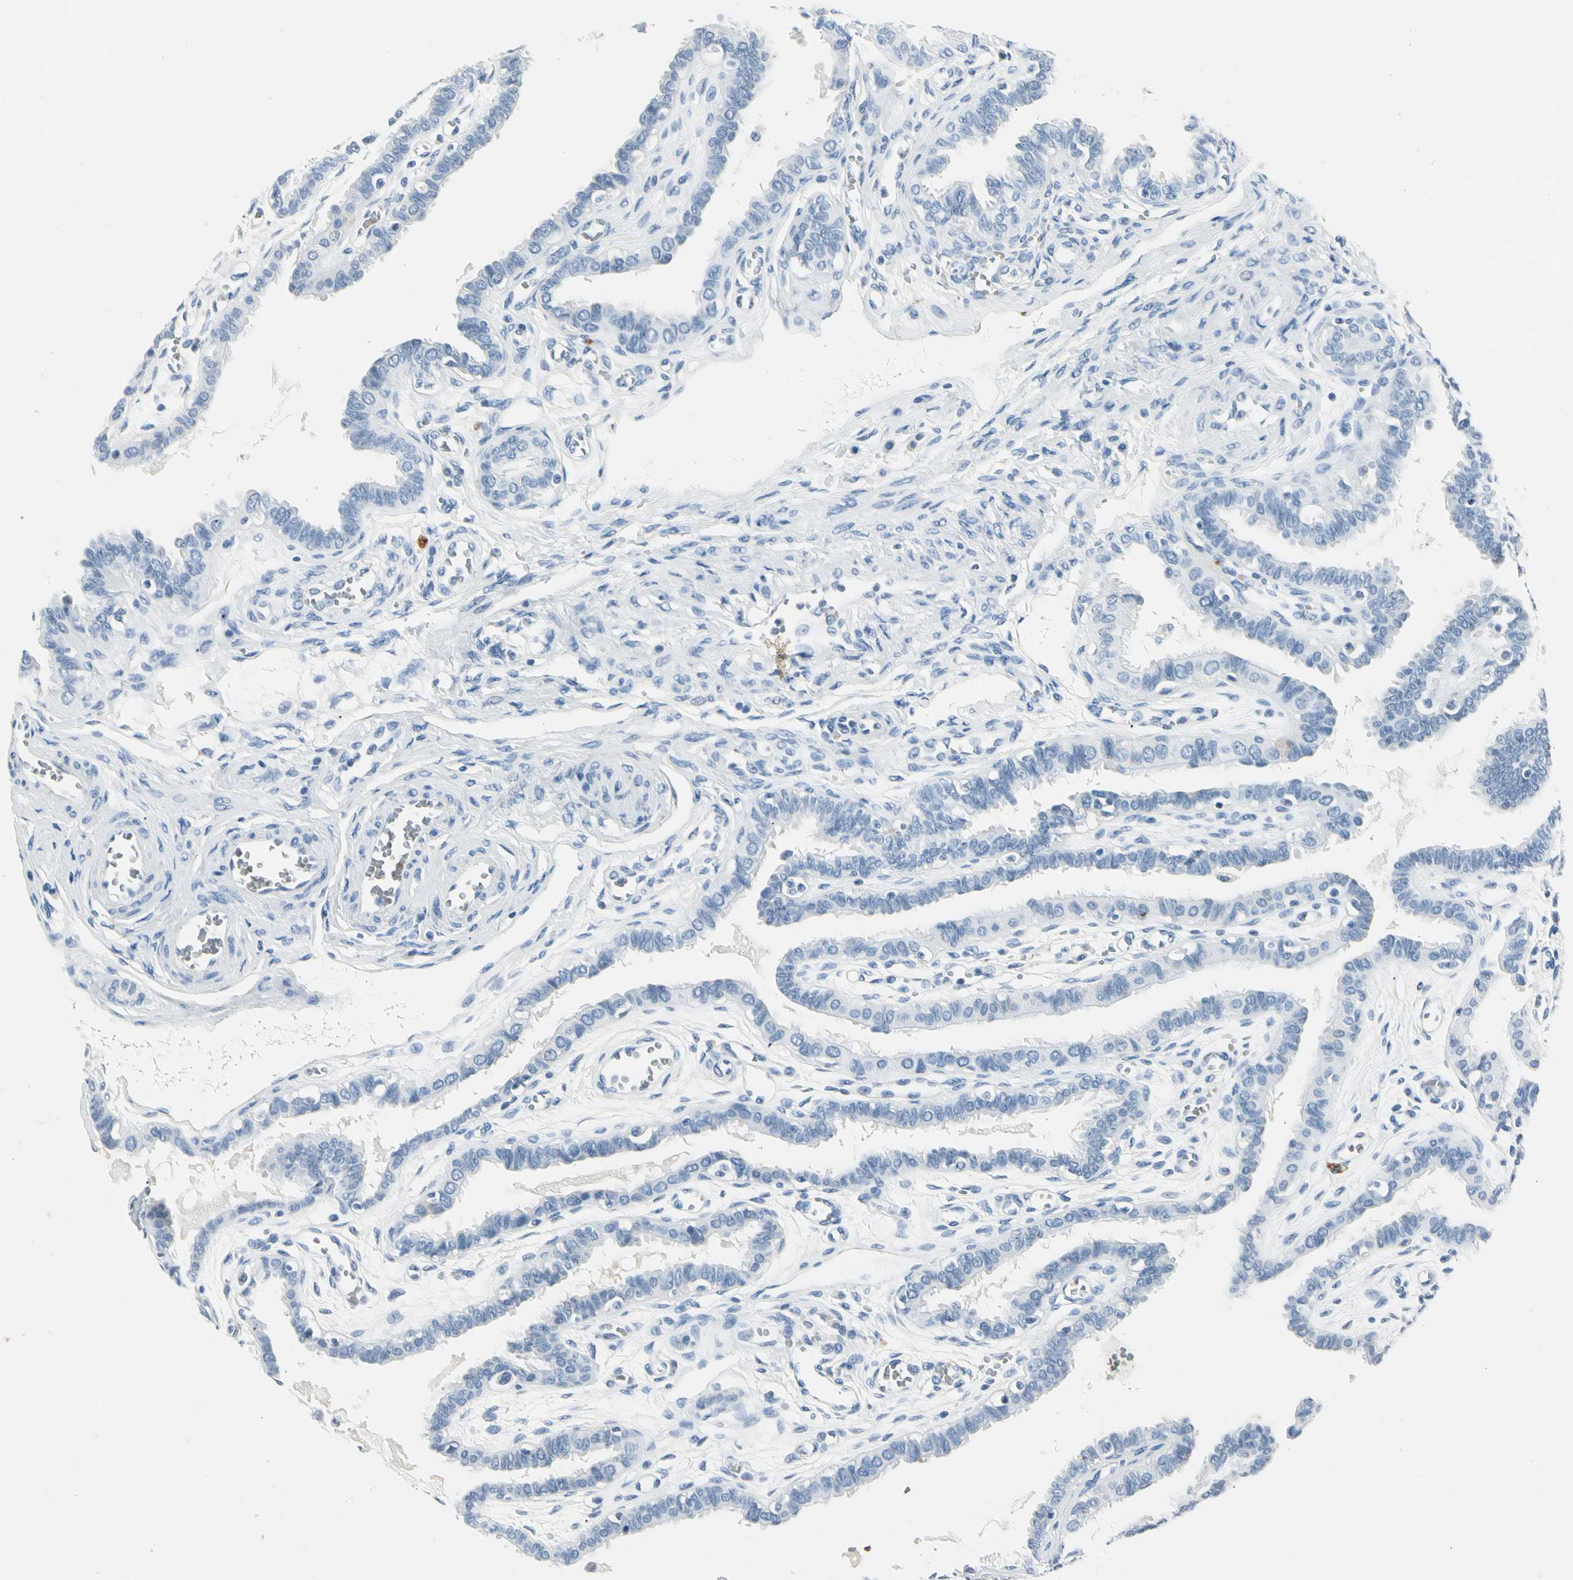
{"staining": {"intensity": "negative", "quantity": "none", "location": "none"}, "tissue": "fallopian tube", "cell_type": "Glandular cells", "image_type": "normal", "snomed": [{"axis": "morphology", "description": "Normal tissue, NOS"}, {"axis": "topography", "description": "Fallopian tube"}], "caption": "This is an immunohistochemistry (IHC) histopathology image of benign human fallopian tube. There is no positivity in glandular cells.", "gene": "CA1", "patient": {"sex": "female", "age": 67}}